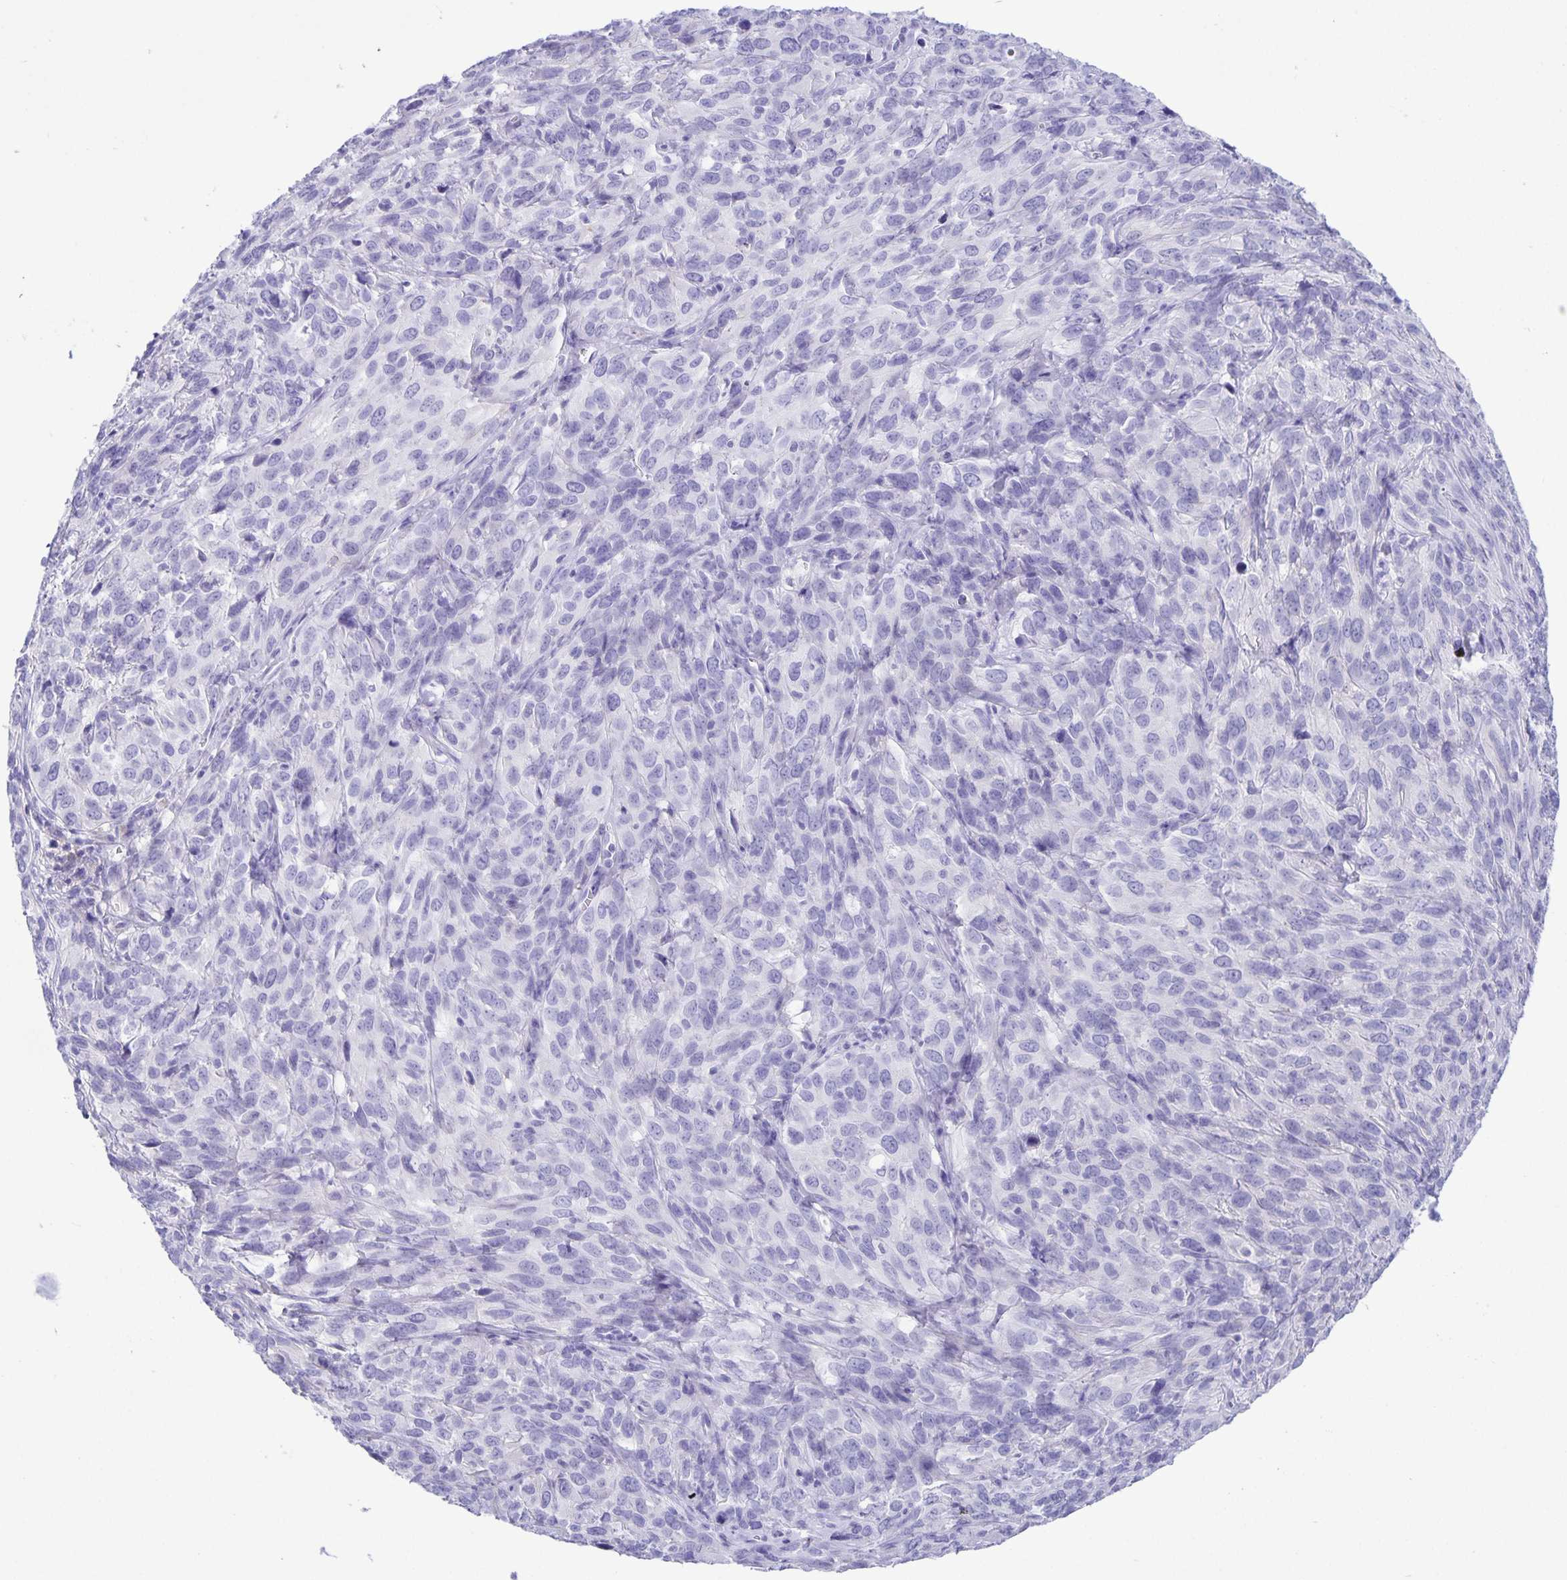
{"staining": {"intensity": "negative", "quantity": "none", "location": "none"}, "tissue": "cervical cancer", "cell_type": "Tumor cells", "image_type": "cancer", "snomed": [{"axis": "morphology", "description": "Squamous cell carcinoma, NOS"}, {"axis": "topography", "description": "Cervix"}], "caption": "High magnification brightfield microscopy of cervical cancer stained with DAB (brown) and counterstained with hematoxylin (blue): tumor cells show no significant positivity.", "gene": "UBQLN3", "patient": {"sex": "female", "age": 51}}